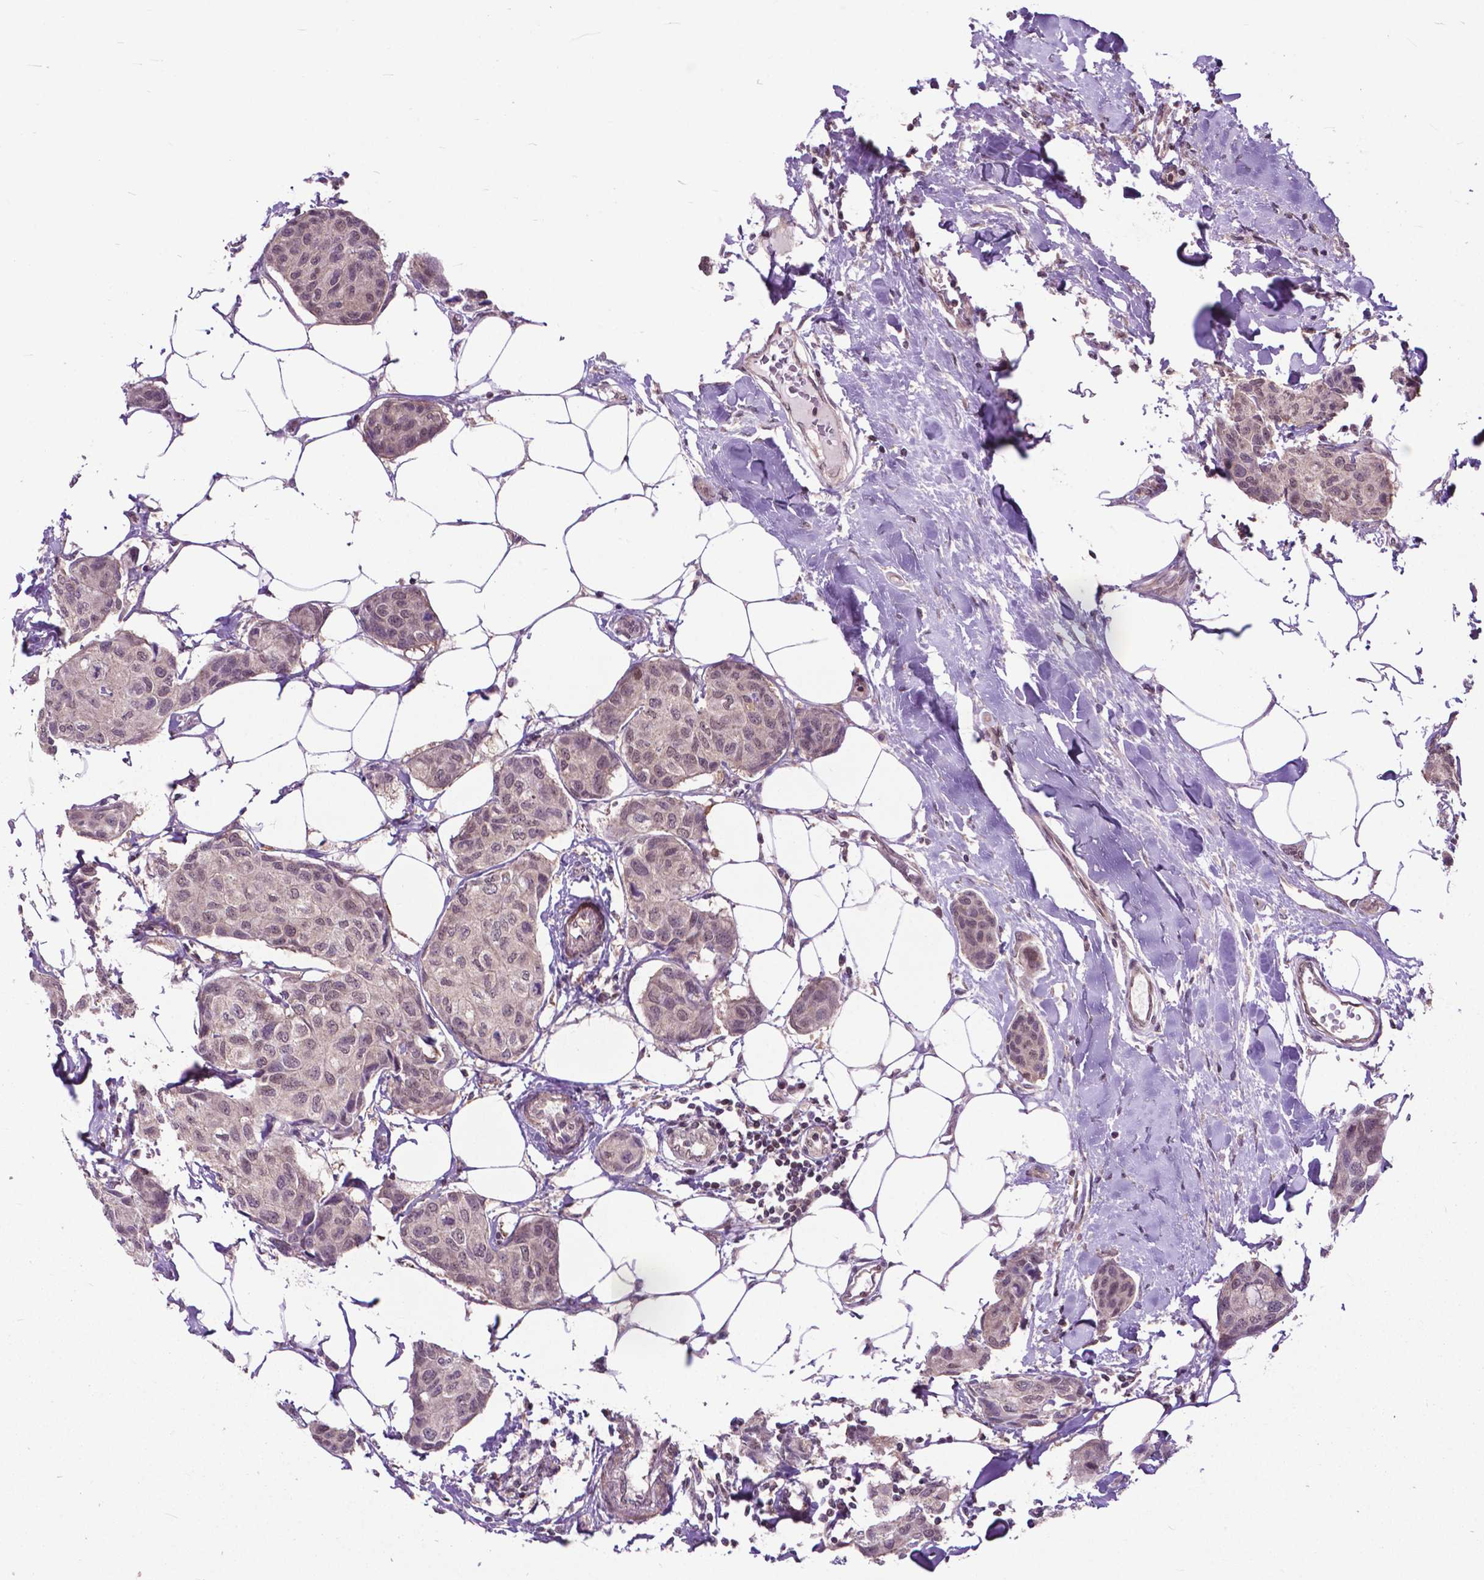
{"staining": {"intensity": "weak", "quantity": "<25%", "location": "nuclear"}, "tissue": "breast cancer", "cell_type": "Tumor cells", "image_type": "cancer", "snomed": [{"axis": "morphology", "description": "Duct carcinoma"}, {"axis": "topography", "description": "Breast"}], "caption": "Immunohistochemistry image of human infiltrating ductal carcinoma (breast) stained for a protein (brown), which reveals no expression in tumor cells. (DAB IHC with hematoxylin counter stain).", "gene": "OTUB1", "patient": {"sex": "female", "age": 80}}